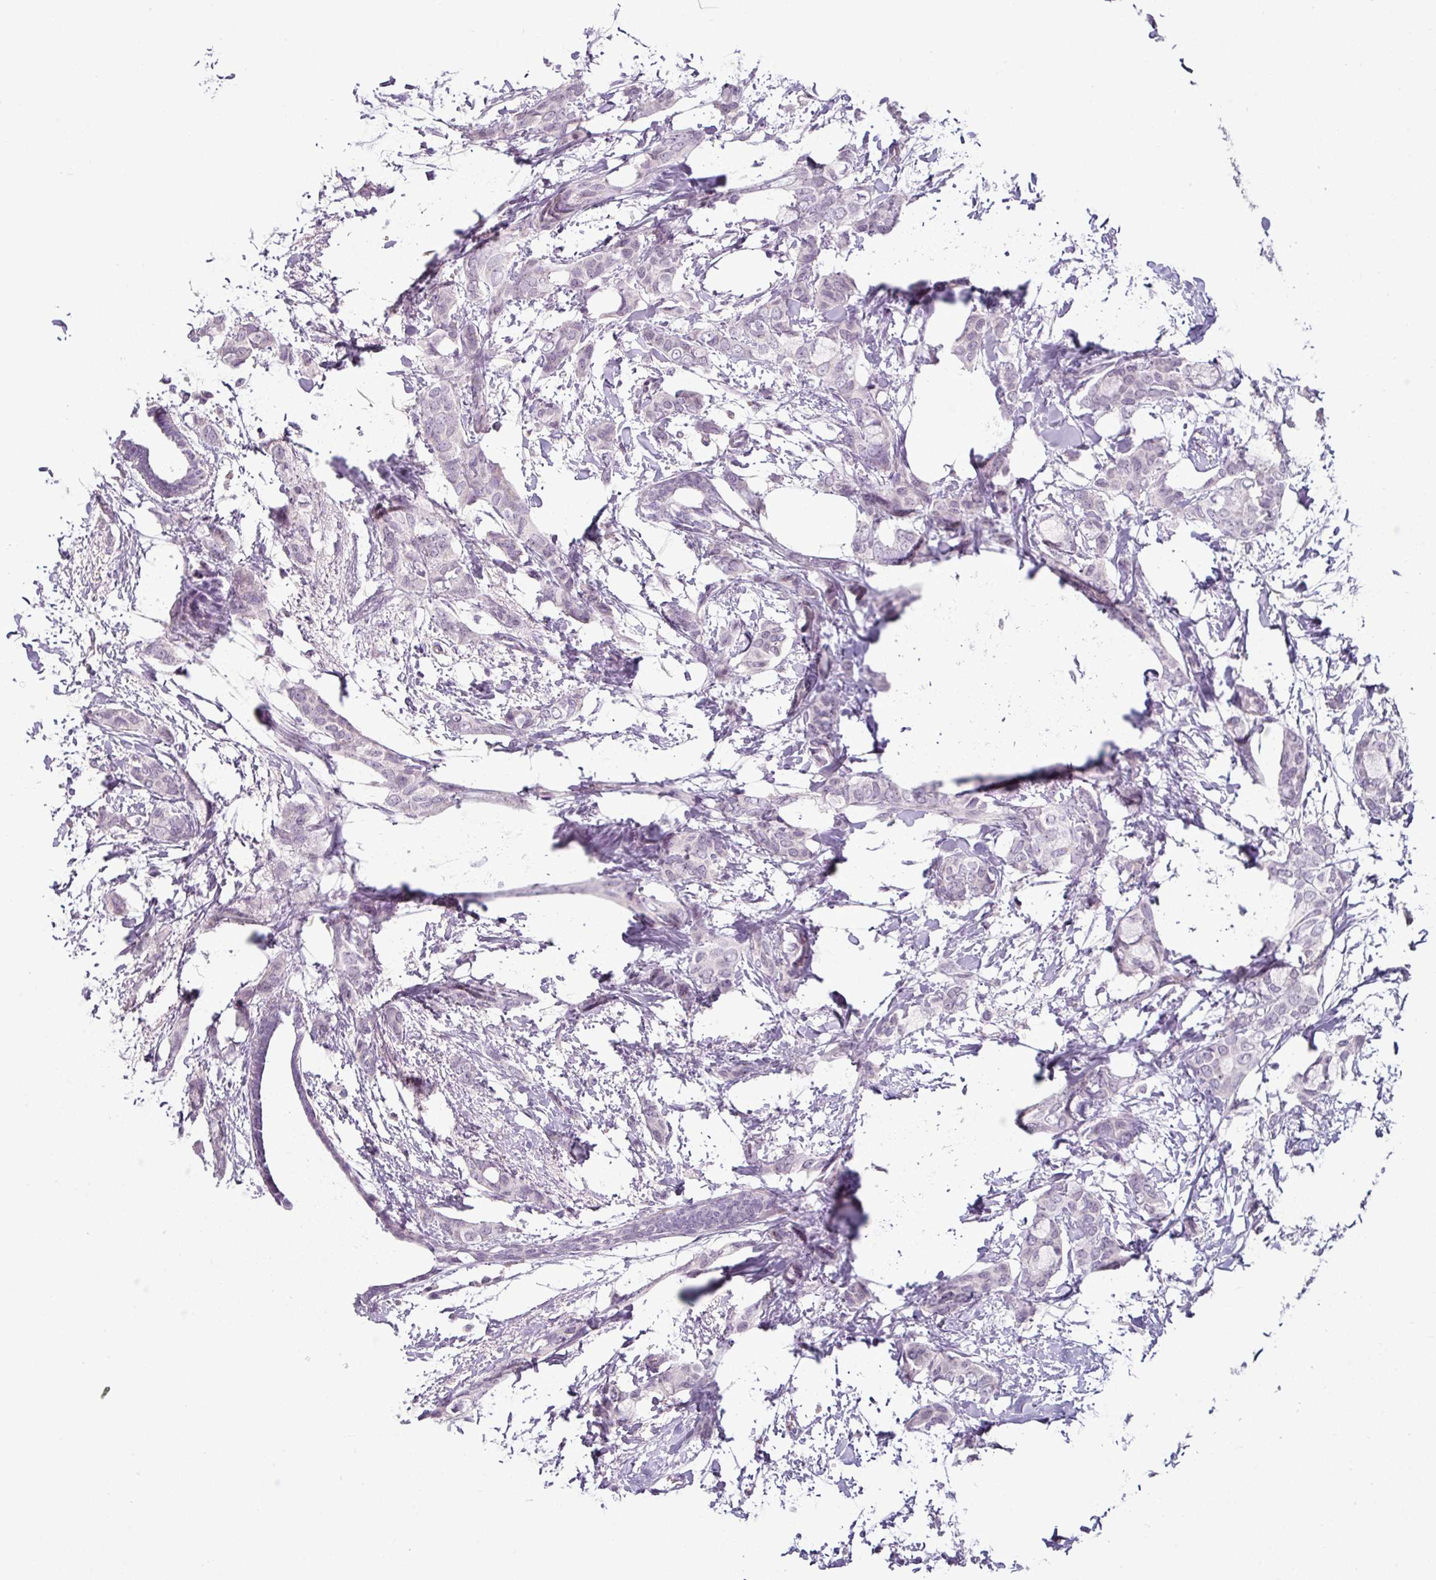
{"staining": {"intensity": "negative", "quantity": "none", "location": "none"}, "tissue": "breast cancer", "cell_type": "Tumor cells", "image_type": "cancer", "snomed": [{"axis": "morphology", "description": "Duct carcinoma"}, {"axis": "topography", "description": "Breast"}], "caption": "Micrograph shows no protein positivity in tumor cells of intraductal carcinoma (breast) tissue. Nuclei are stained in blue.", "gene": "OR52D1", "patient": {"sex": "female", "age": 73}}